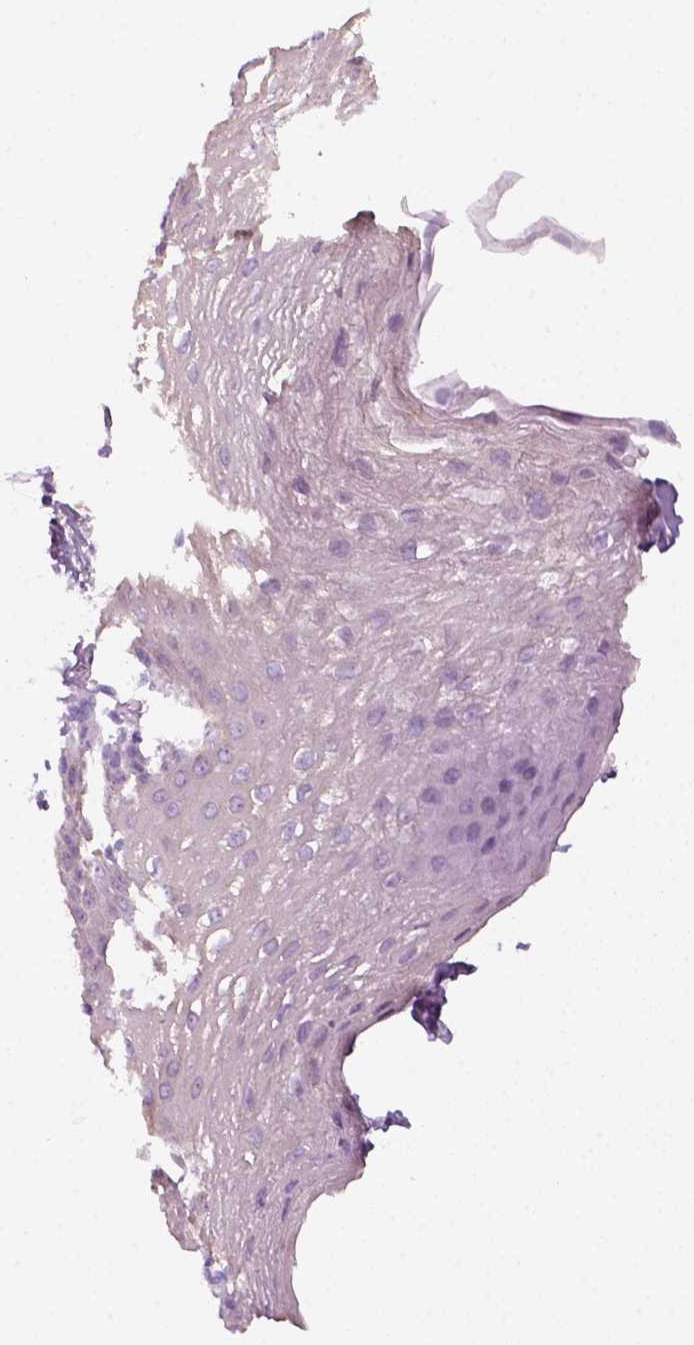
{"staining": {"intensity": "negative", "quantity": "none", "location": "none"}, "tissue": "esophagus", "cell_type": "Squamous epithelial cells", "image_type": "normal", "snomed": [{"axis": "morphology", "description": "Normal tissue, NOS"}, {"axis": "topography", "description": "Esophagus"}], "caption": "Image shows no protein expression in squamous epithelial cells of benign esophagus.", "gene": "KRTAP11", "patient": {"sex": "female", "age": 81}}